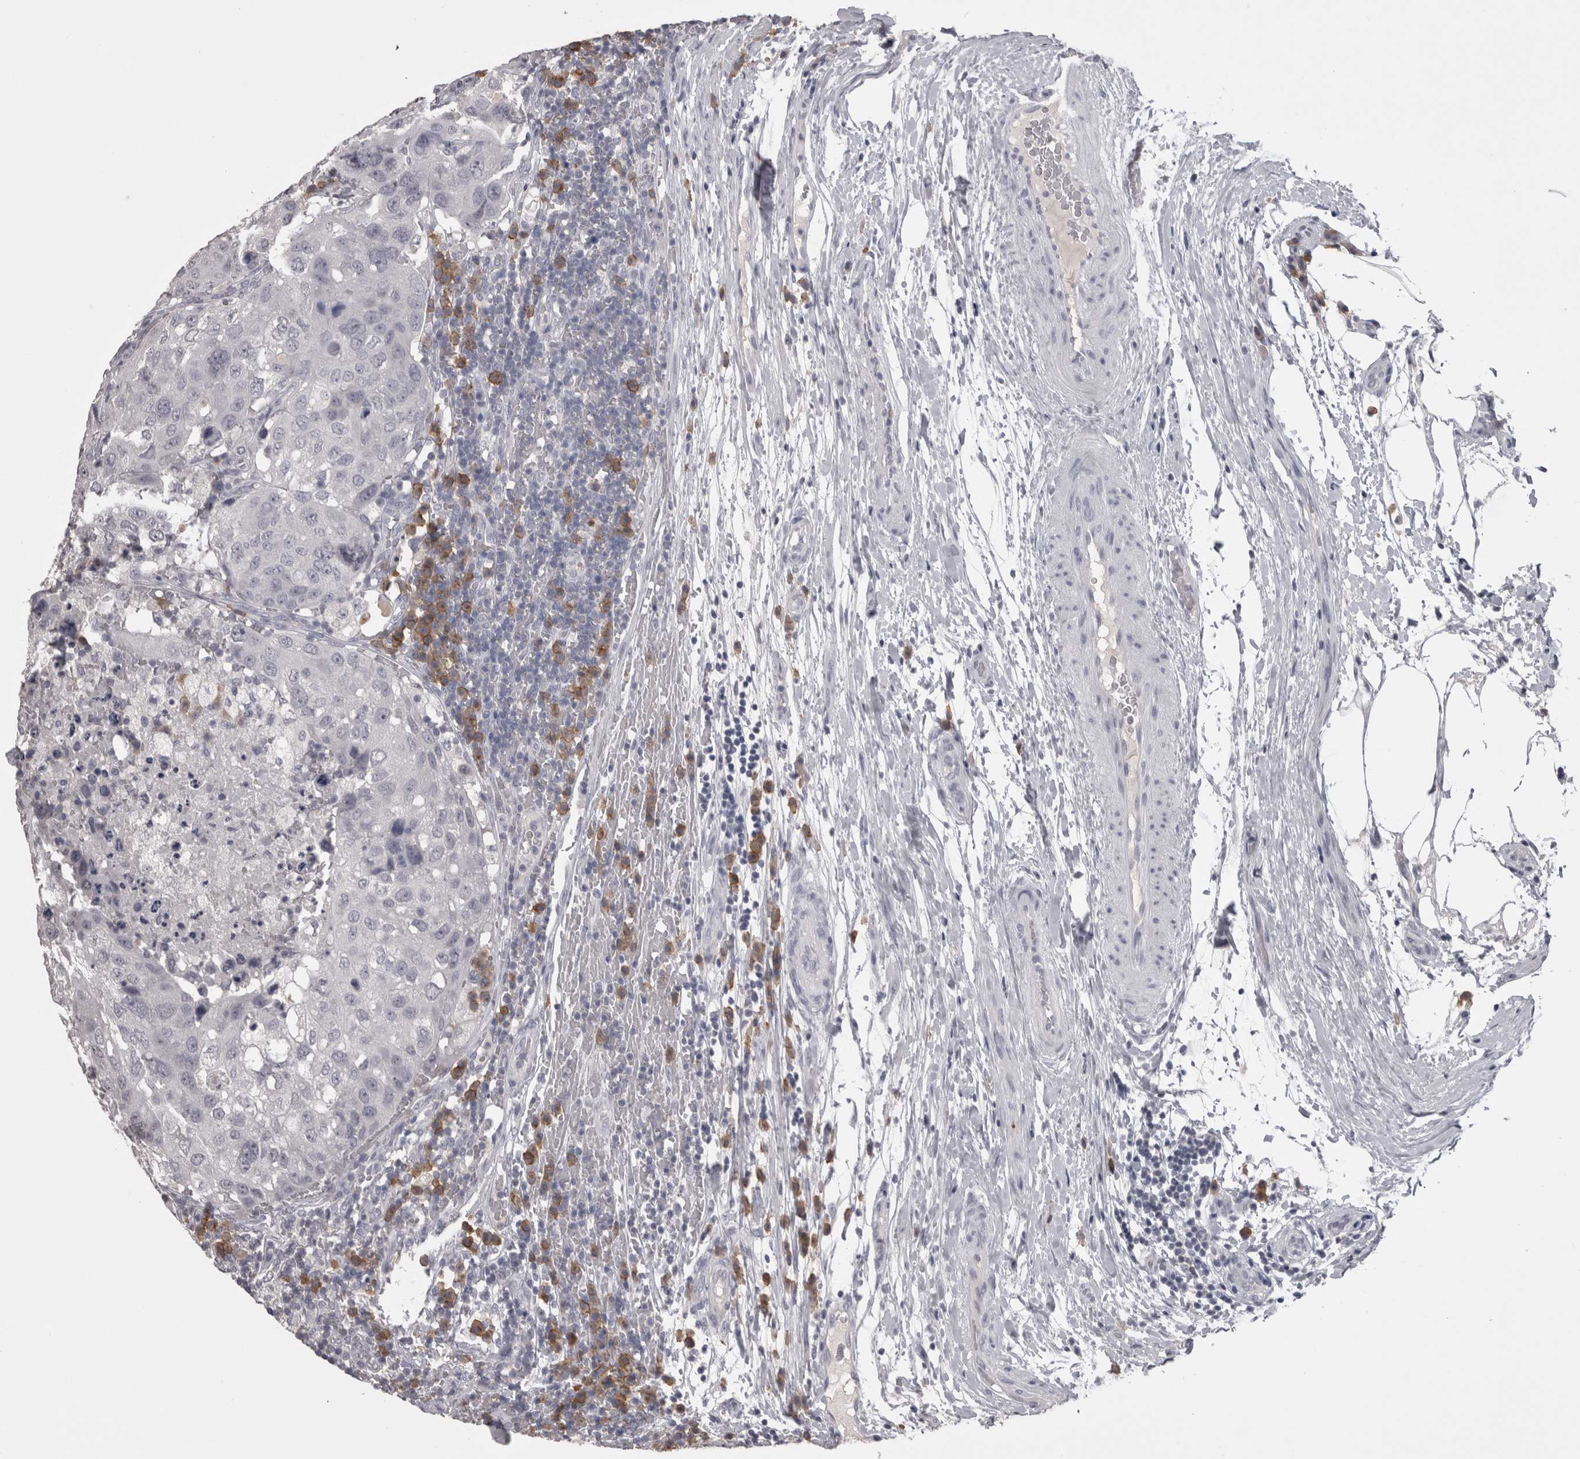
{"staining": {"intensity": "negative", "quantity": "none", "location": "none"}, "tissue": "urothelial cancer", "cell_type": "Tumor cells", "image_type": "cancer", "snomed": [{"axis": "morphology", "description": "Urothelial carcinoma, High grade"}, {"axis": "topography", "description": "Lymph node"}, {"axis": "topography", "description": "Urinary bladder"}], "caption": "The photomicrograph reveals no significant staining in tumor cells of urothelial cancer. Brightfield microscopy of immunohistochemistry stained with DAB (brown) and hematoxylin (blue), captured at high magnification.", "gene": "LAX1", "patient": {"sex": "male", "age": 51}}